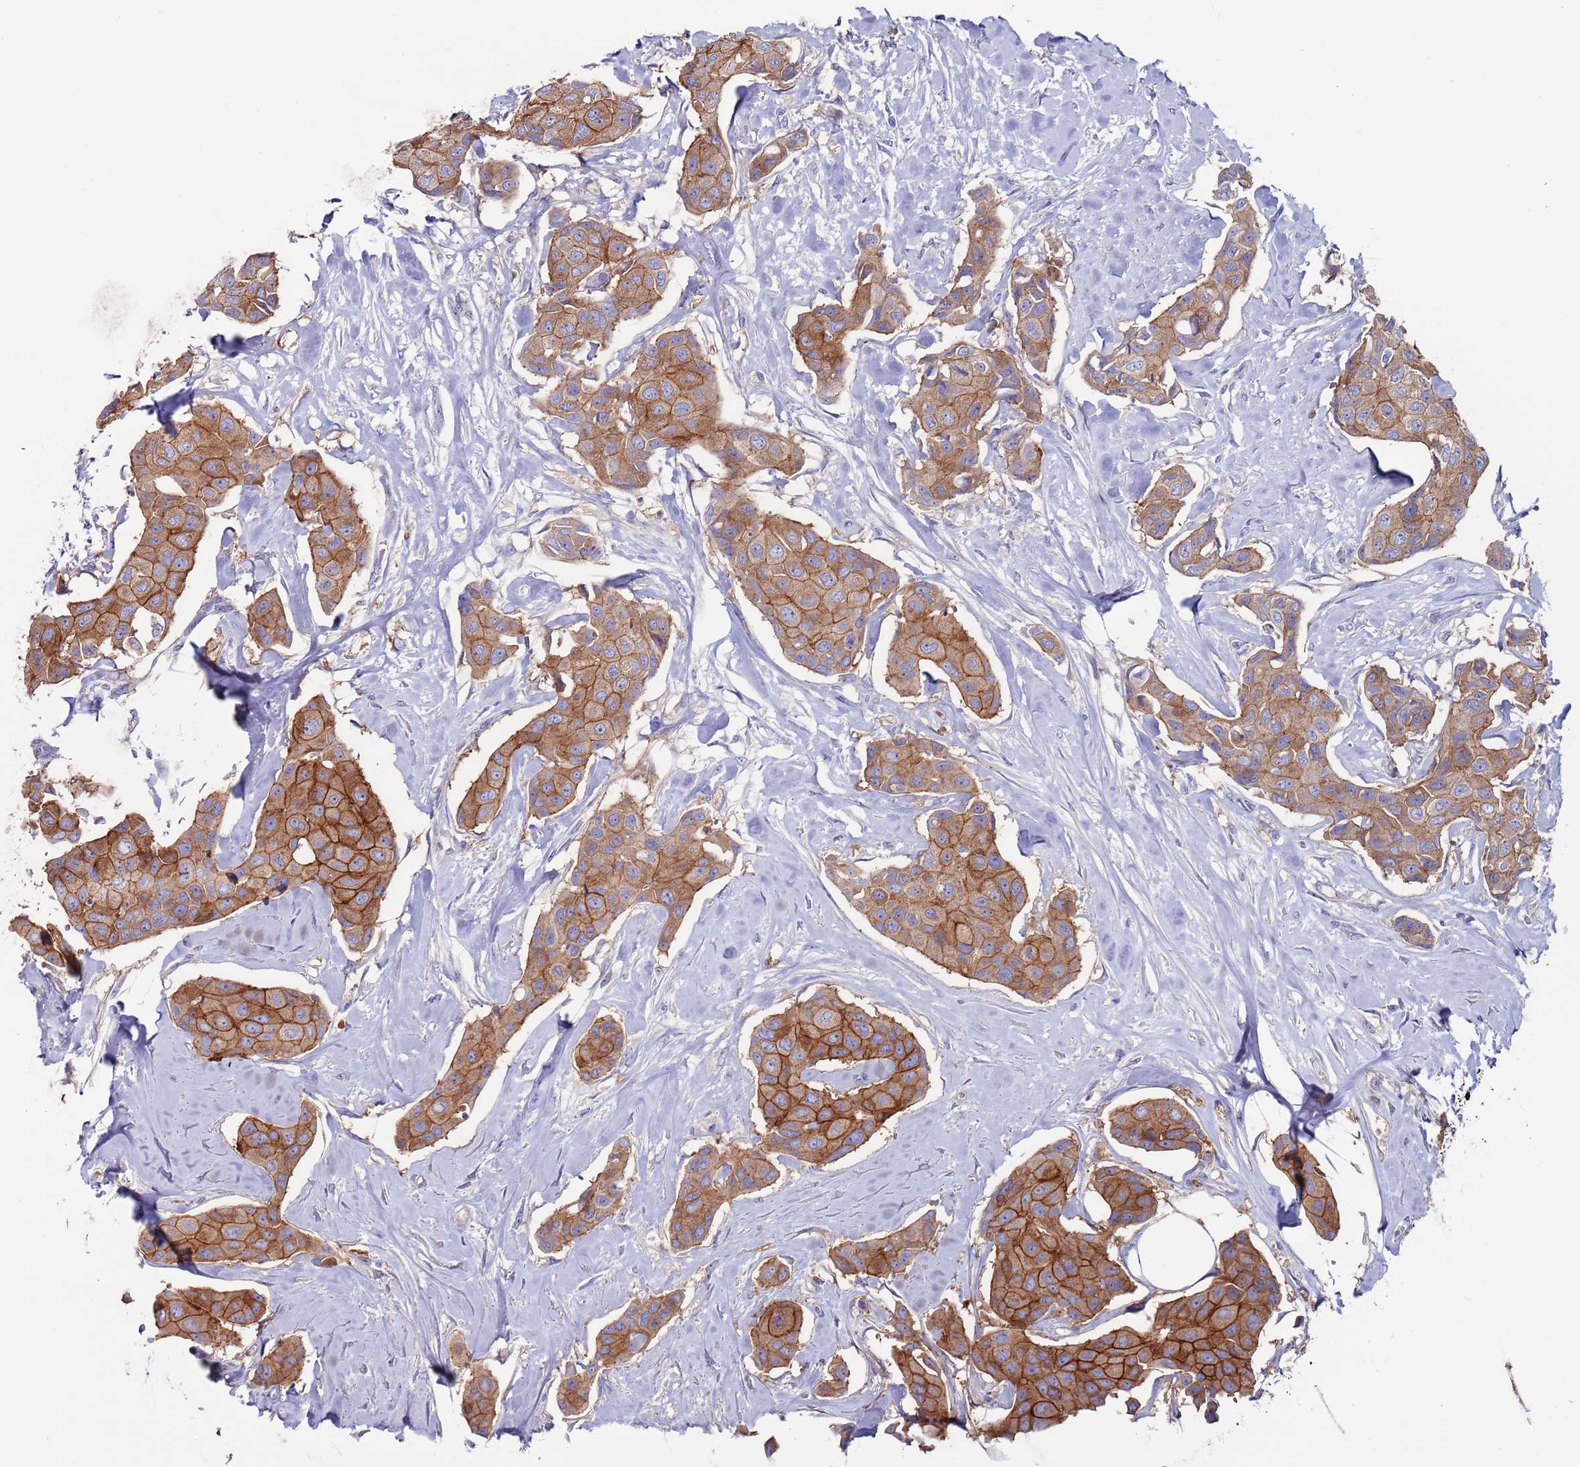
{"staining": {"intensity": "strong", "quantity": ">75%", "location": "cytoplasmic/membranous"}, "tissue": "breast cancer", "cell_type": "Tumor cells", "image_type": "cancer", "snomed": [{"axis": "morphology", "description": "Duct carcinoma"}, {"axis": "topography", "description": "Breast"}, {"axis": "topography", "description": "Lymph node"}], "caption": "Breast cancer (invasive ductal carcinoma) was stained to show a protein in brown. There is high levels of strong cytoplasmic/membranous staining in about >75% of tumor cells.", "gene": "KRTCAP3", "patient": {"sex": "female", "age": 80}}